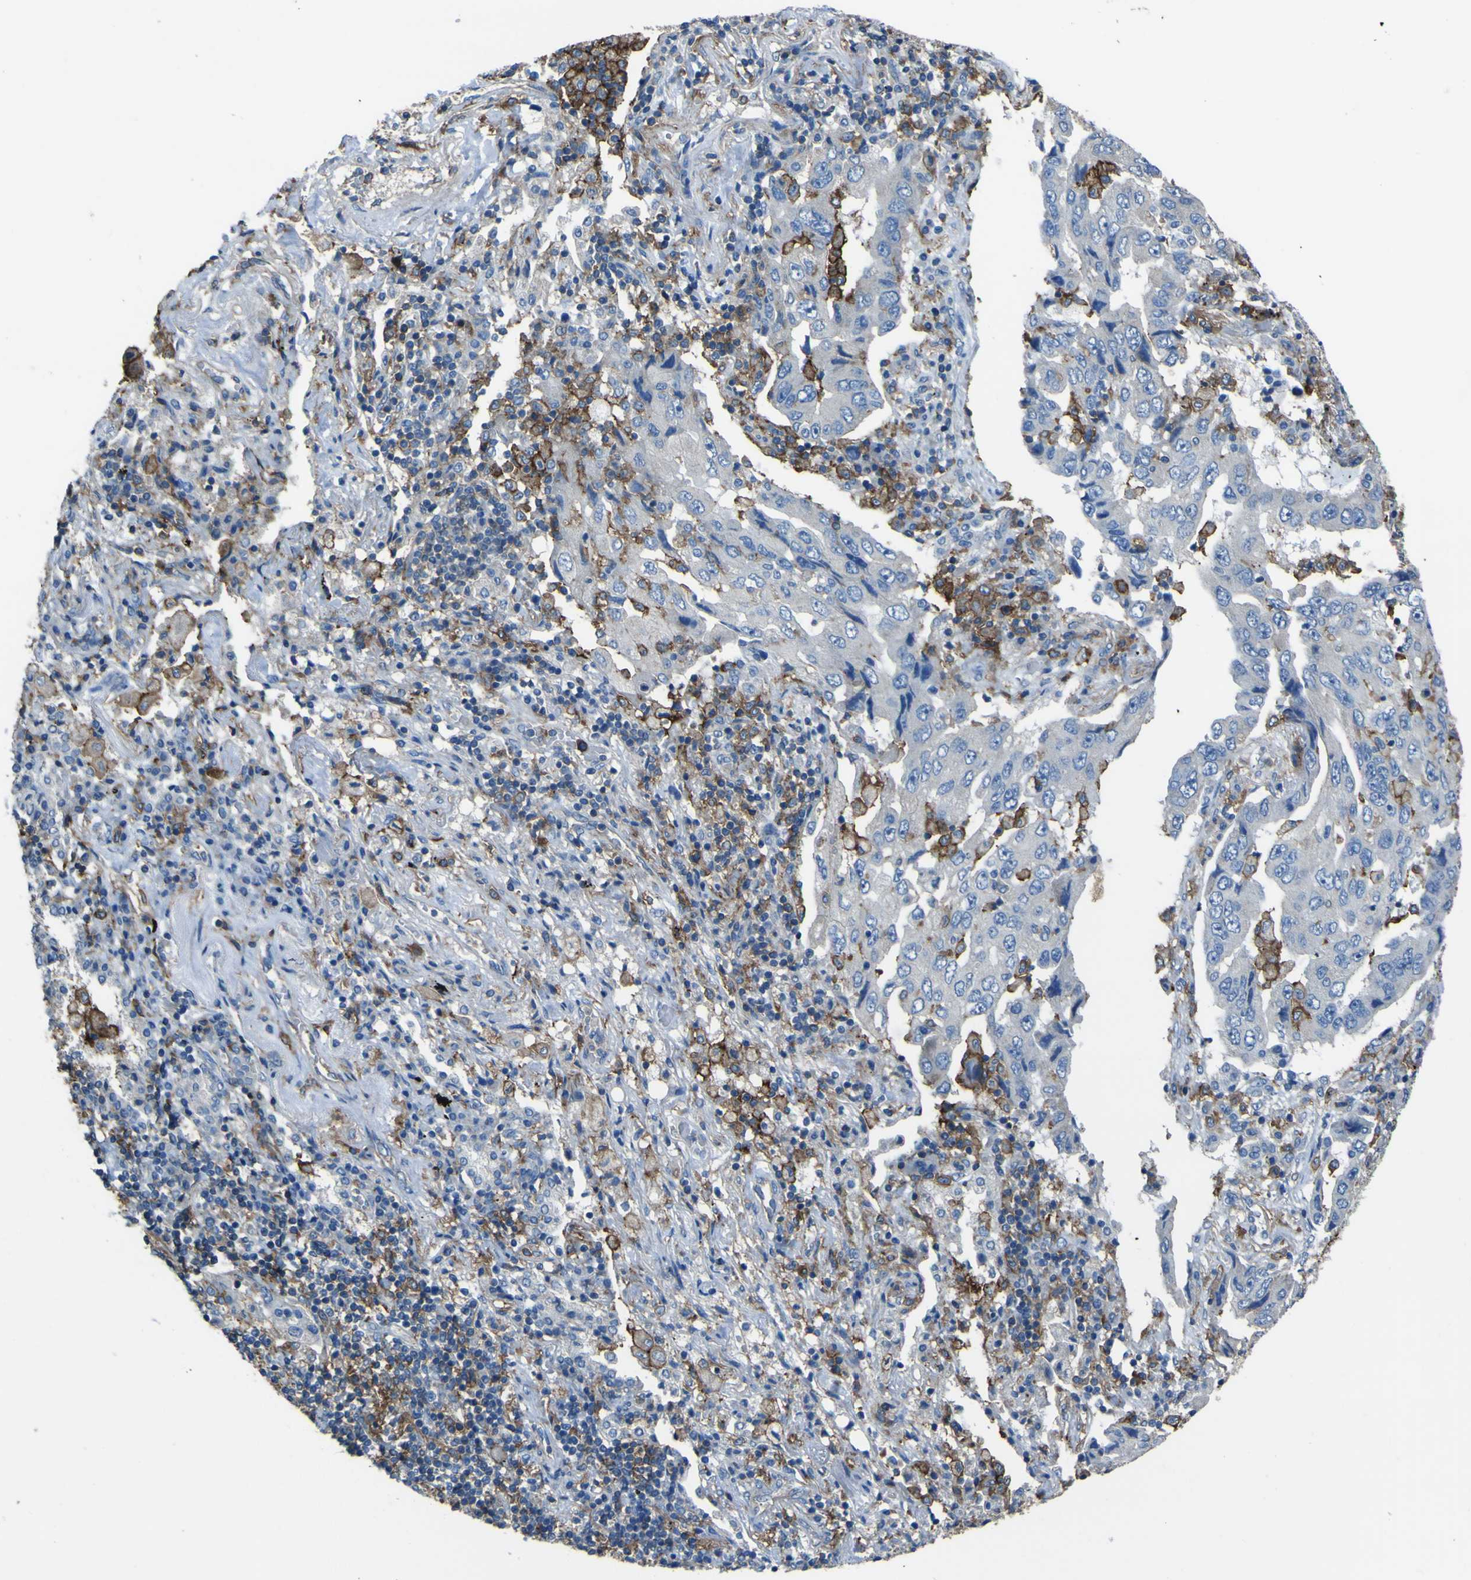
{"staining": {"intensity": "negative", "quantity": "none", "location": "none"}, "tissue": "lung cancer", "cell_type": "Tumor cells", "image_type": "cancer", "snomed": [{"axis": "morphology", "description": "Adenocarcinoma, NOS"}, {"axis": "topography", "description": "Lung"}], "caption": "Protein analysis of lung cancer displays no significant expression in tumor cells.", "gene": "LAIR1", "patient": {"sex": "female", "age": 65}}